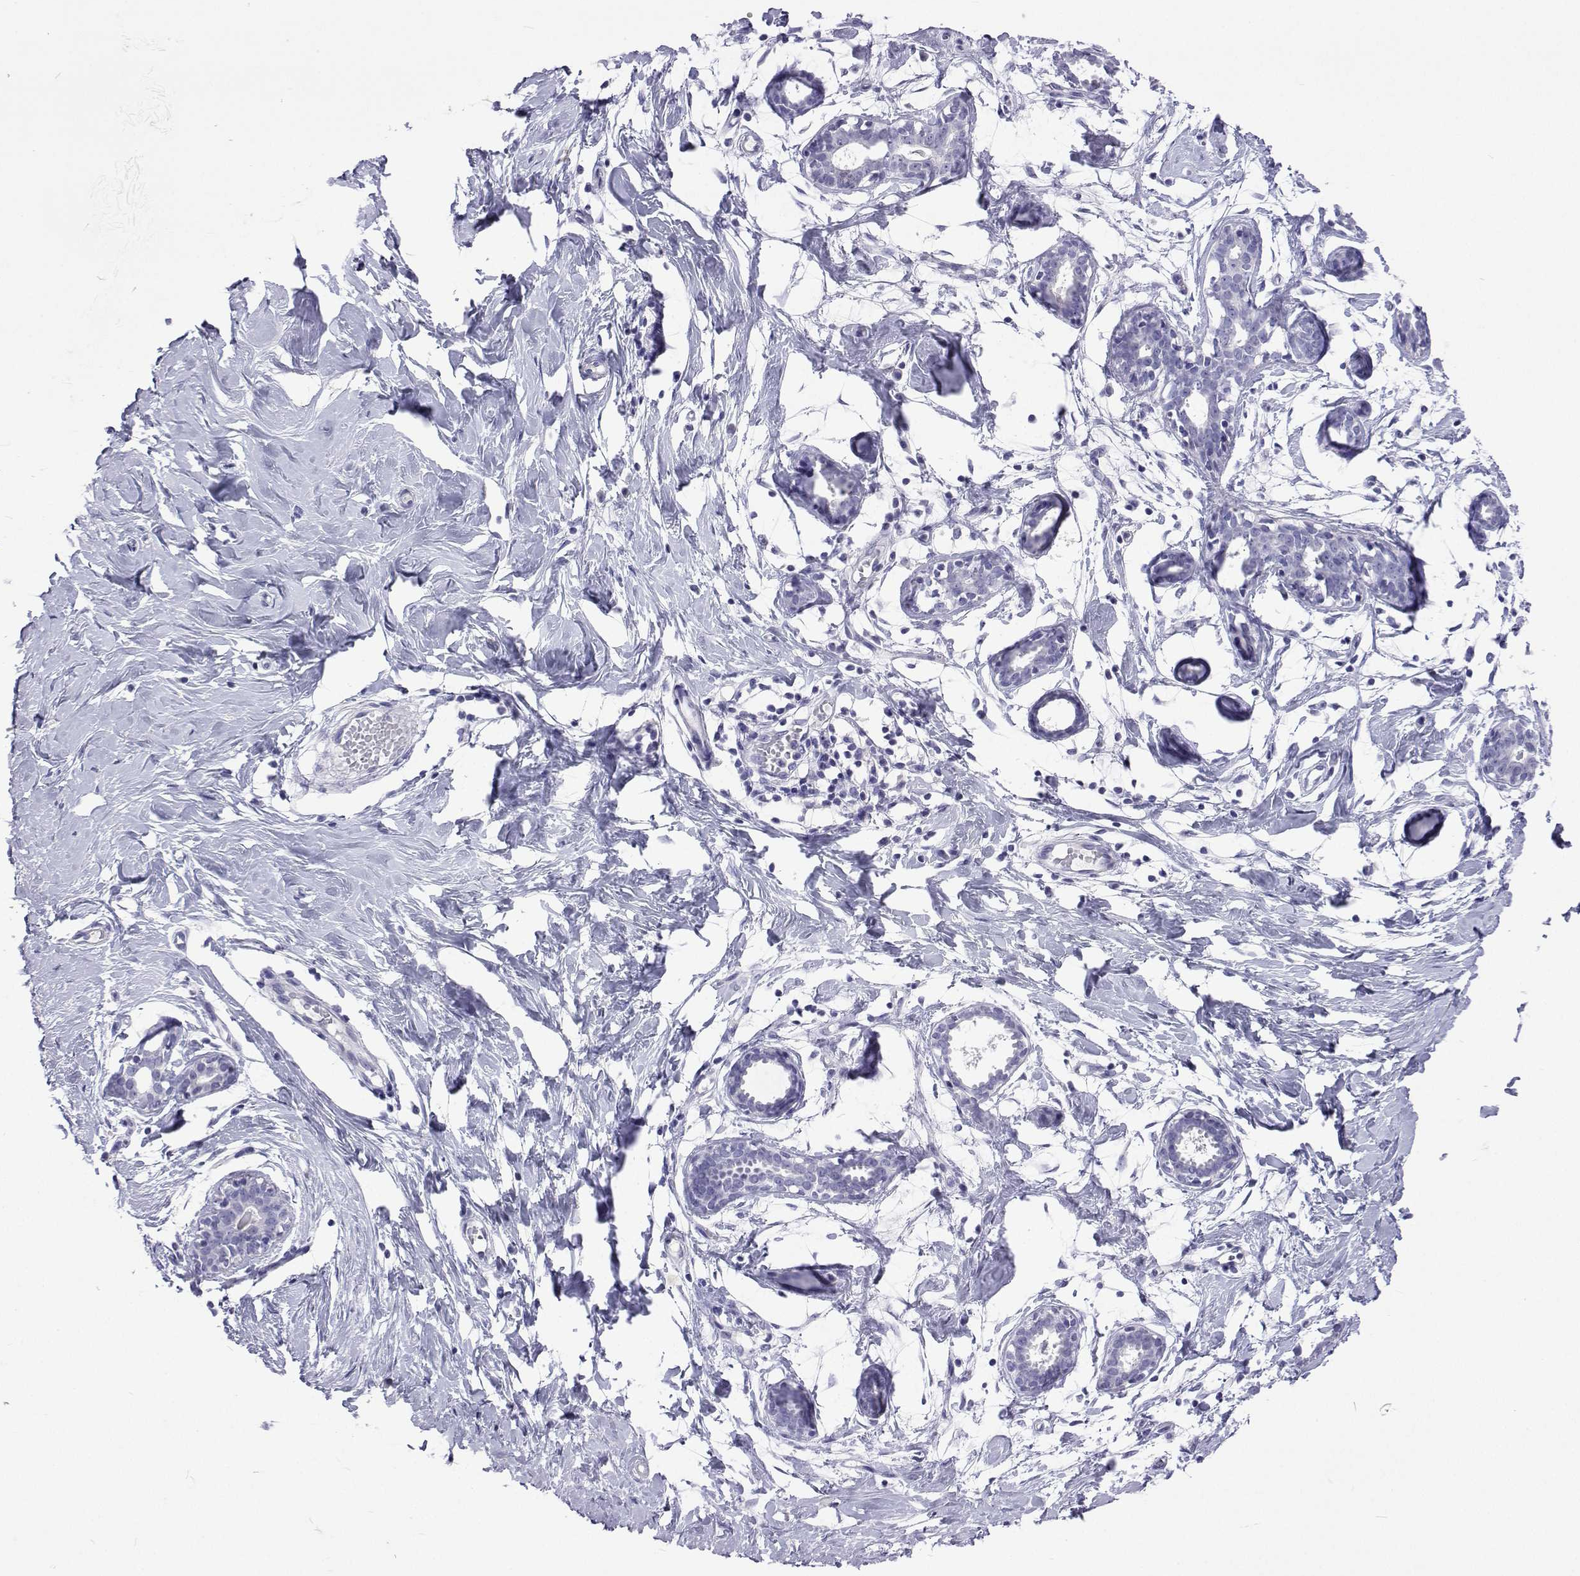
{"staining": {"intensity": "negative", "quantity": "none", "location": "none"}, "tissue": "breast", "cell_type": "Adipocytes", "image_type": "normal", "snomed": [{"axis": "morphology", "description": "Normal tissue, NOS"}, {"axis": "topography", "description": "Breast"}], "caption": "An image of human breast is negative for staining in adipocytes. Nuclei are stained in blue.", "gene": "UMODL1", "patient": {"sex": "female", "age": 27}}